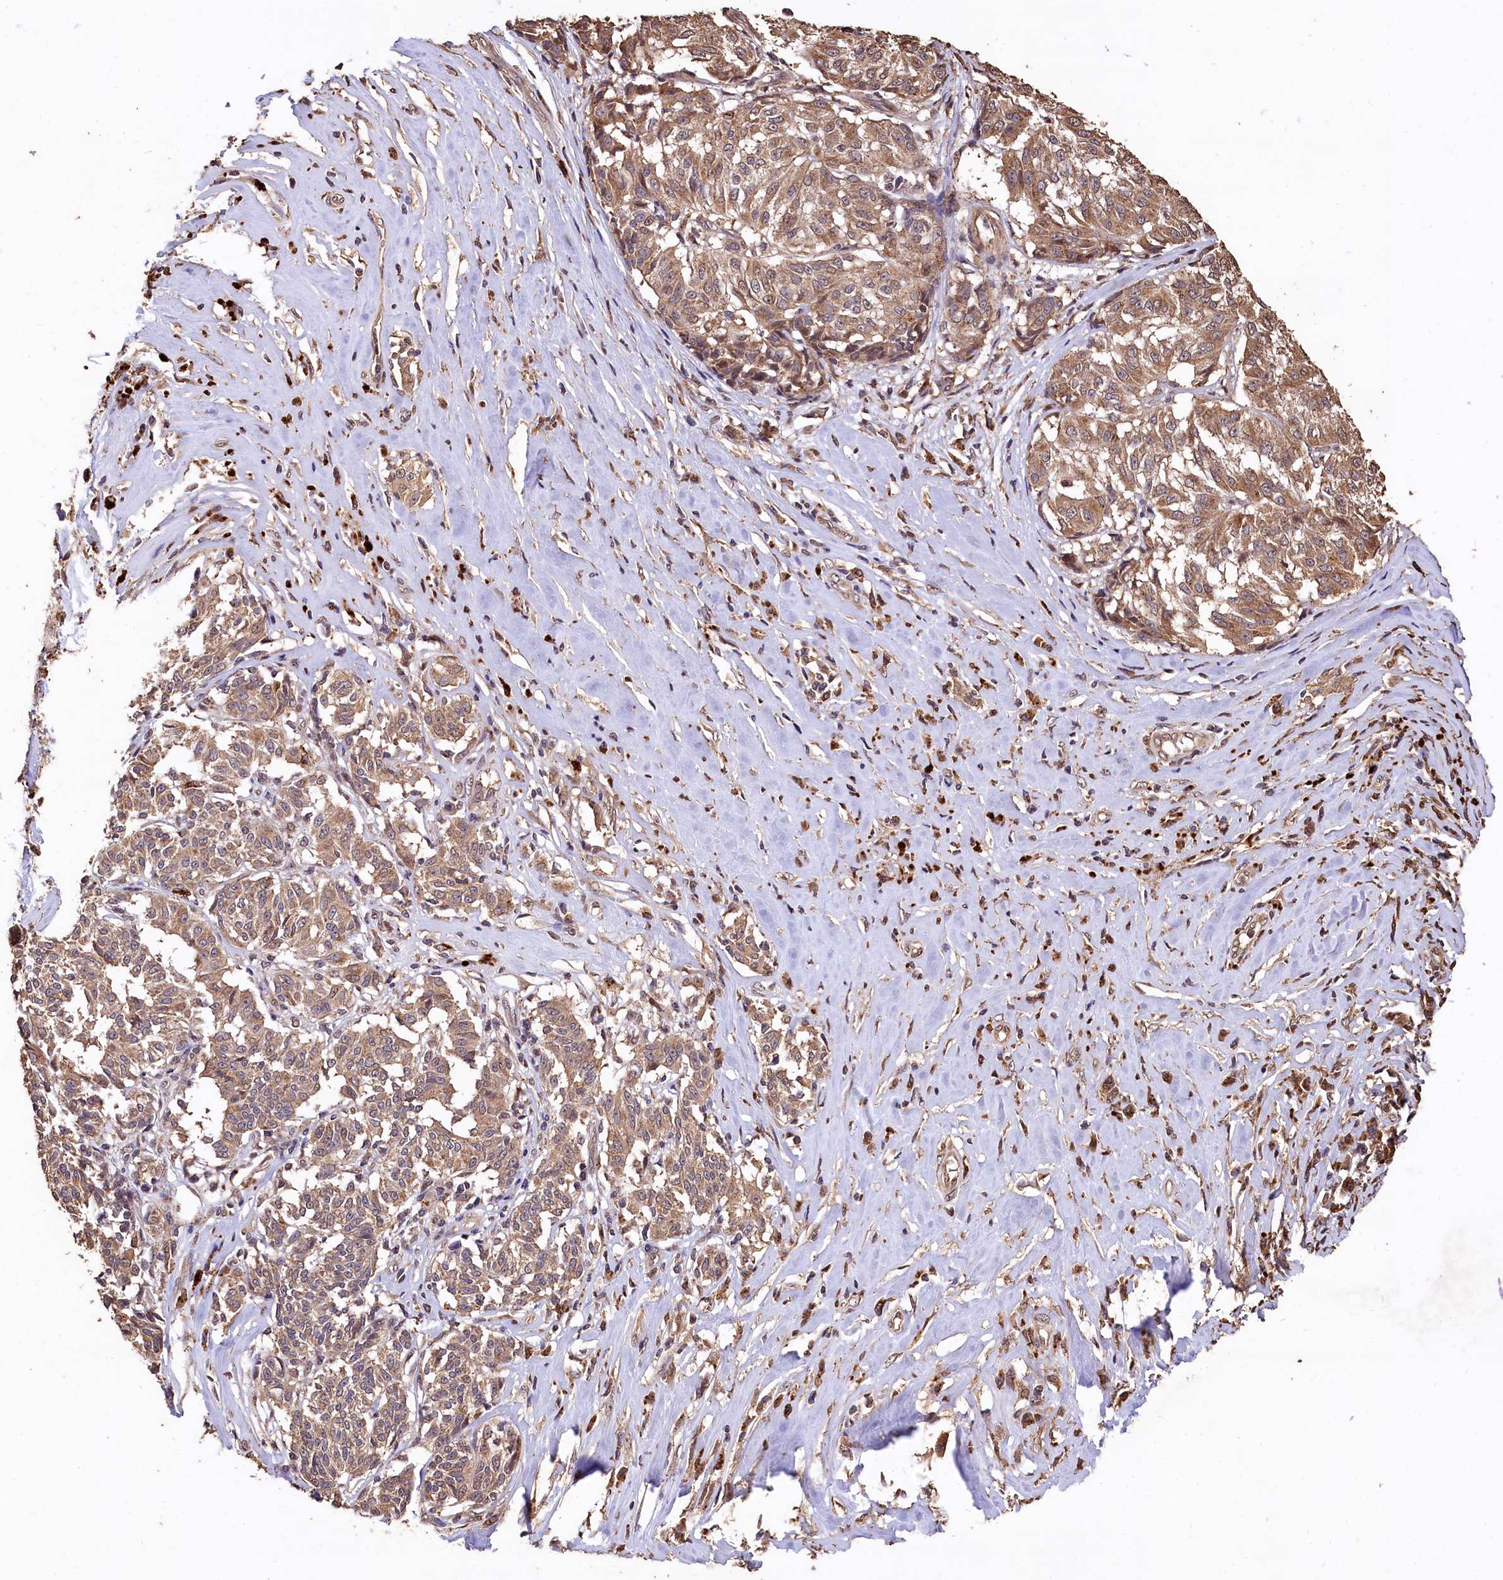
{"staining": {"intensity": "moderate", "quantity": ">75%", "location": "cytoplasmic/membranous"}, "tissue": "melanoma", "cell_type": "Tumor cells", "image_type": "cancer", "snomed": [{"axis": "morphology", "description": "Malignant melanoma, NOS"}, {"axis": "topography", "description": "Skin"}], "caption": "Malignant melanoma stained with a protein marker displays moderate staining in tumor cells.", "gene": "LSM4", "patient": {"sex": "female", "age": 72}}